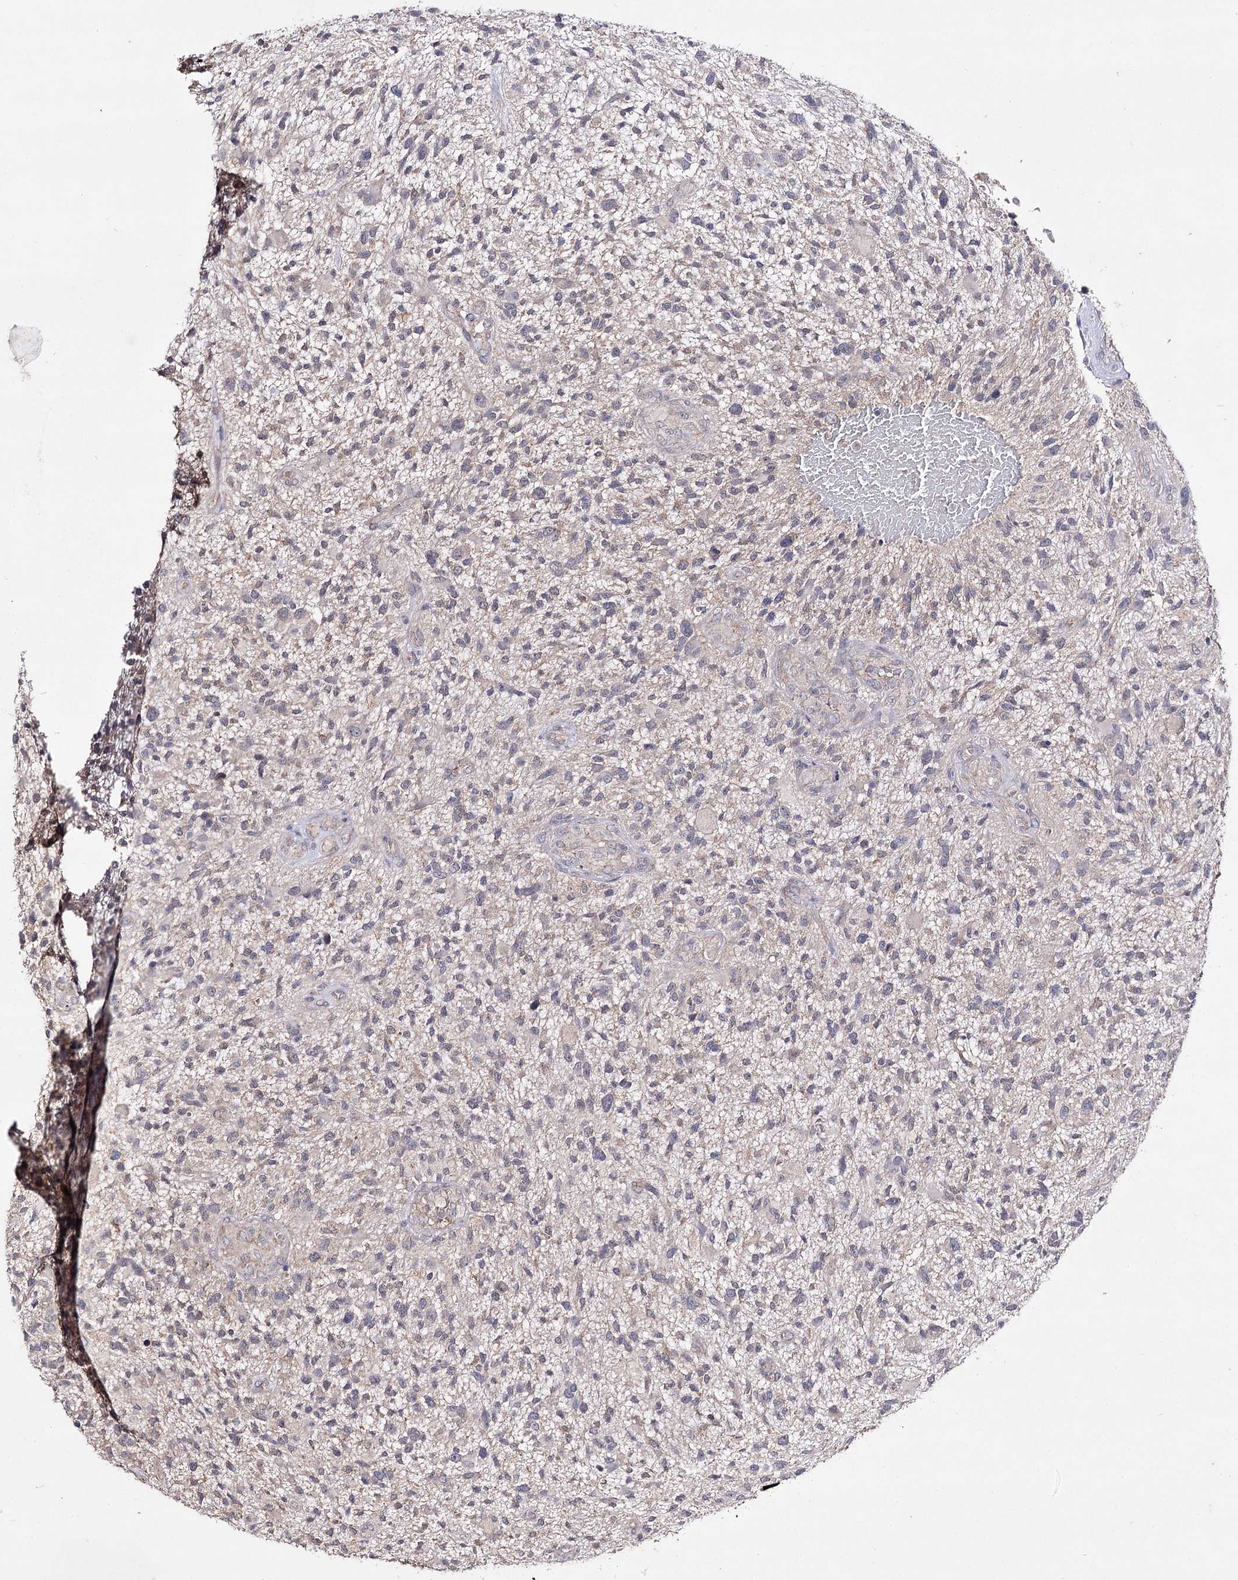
{"staining": {"intensity": "negative", "quantity": "none", "location": "none"}, "tissue": "glioma", "cell_type": "Tumor cells", "image_type": "cancer", "snomed": [{"axis": "morphology", "description": "Glioma, malignant, High grade"}, {"axis": "topography", "description": "Brain"}], "caption": "The photomicrograph reveals no significant staining in tumor cells of glioma. (DAB immunohistochemistry visualized using brightfield microscopy, high magnification).", "gene": "AURKC", "patient": {"sex": "male", "age": 47}}